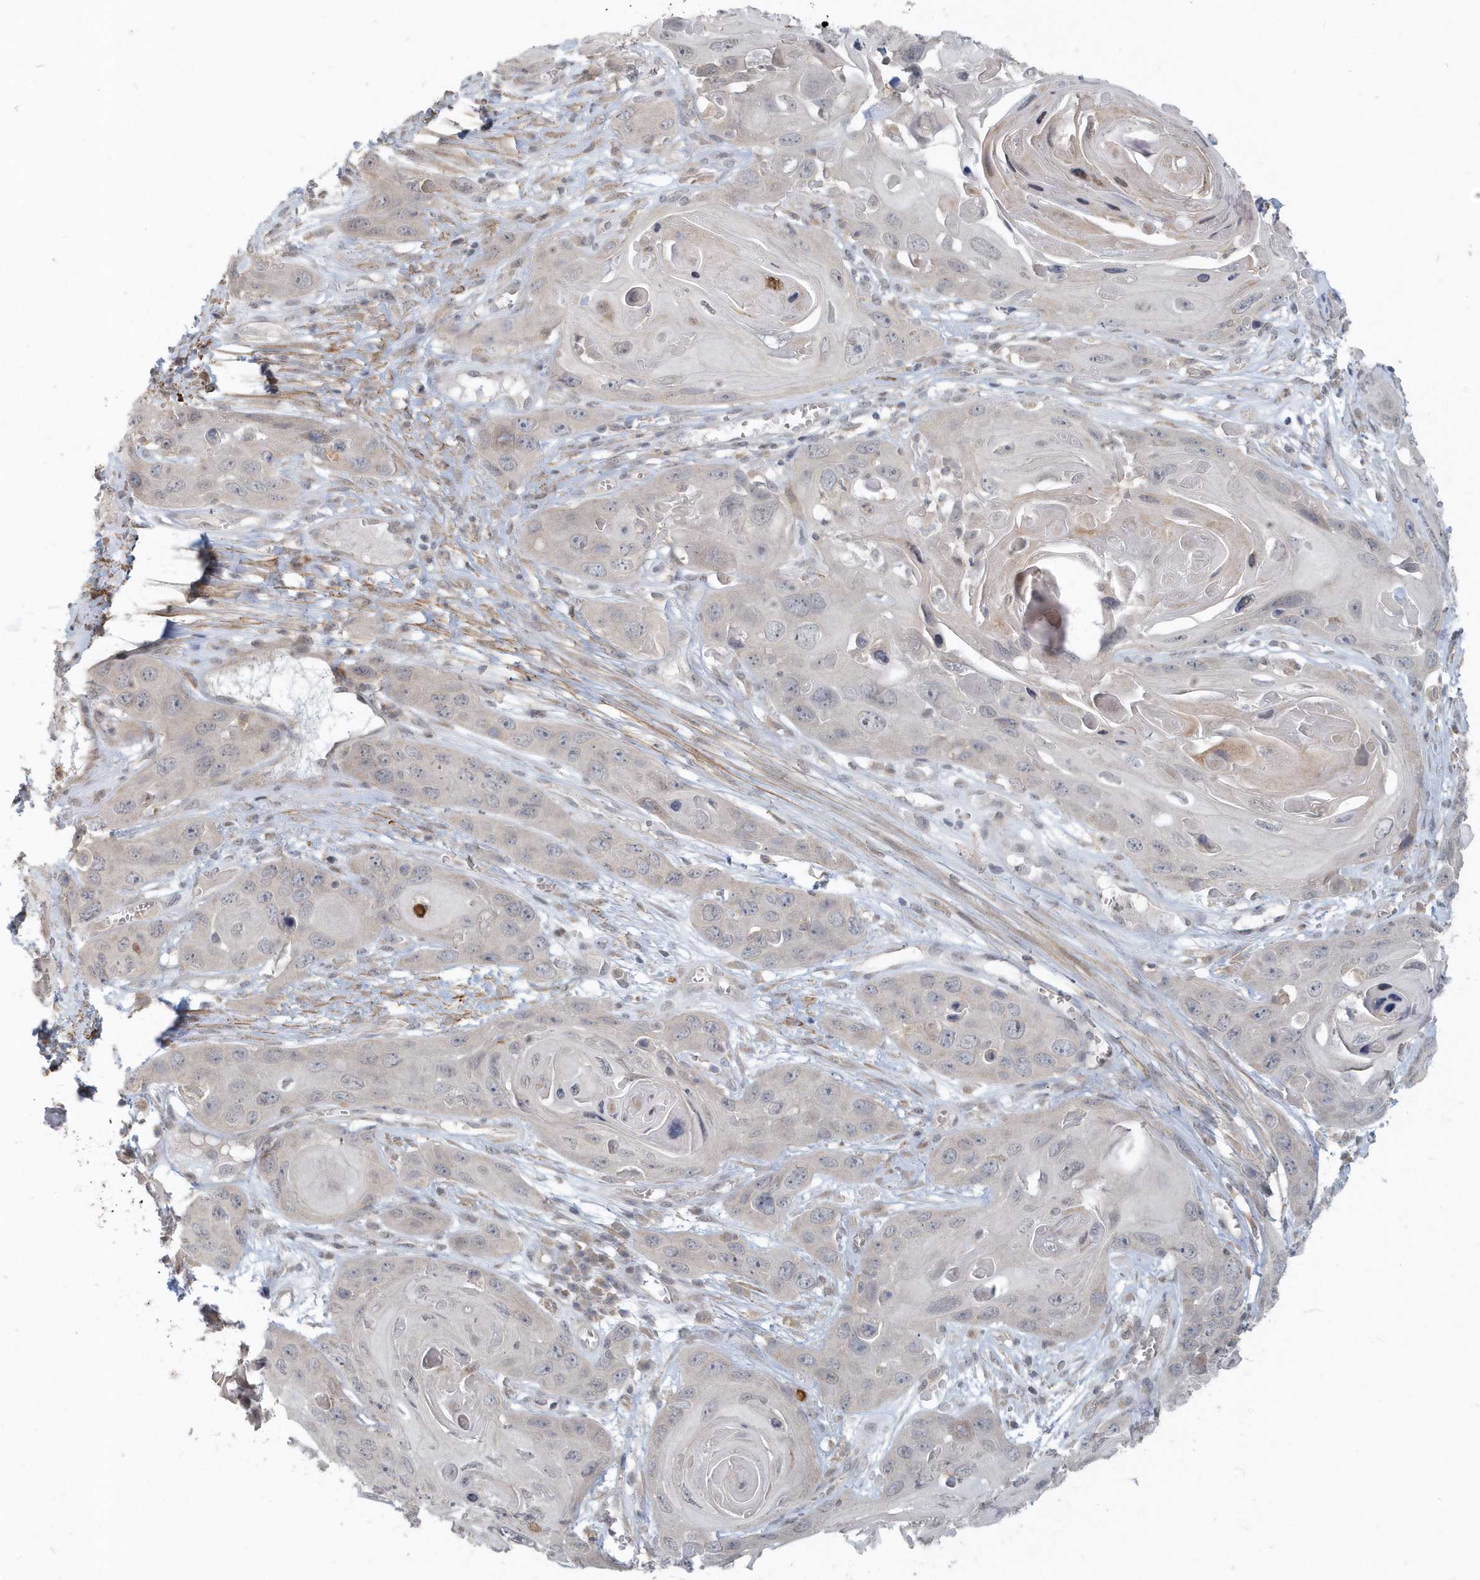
{"staining": {"intensity": "negative", "quantity": "none", "location": "none"}, "tissue": "skin cancer", "cell_type": "Tumor cells", "image_type": "cancer", "snomed": [{"axis": "morphology", "description": "Squamous cell carcinoma, NOS"}, {"axis": "topography", "description": "Skin"}], "caption": "There is no significant expression in tumor cells of squamous cell carcinoma (skin). (IHC, brightfield microscopy, high magnification).", "gene": "NAPB", "patient": {"sex": "male", "age": 55}}